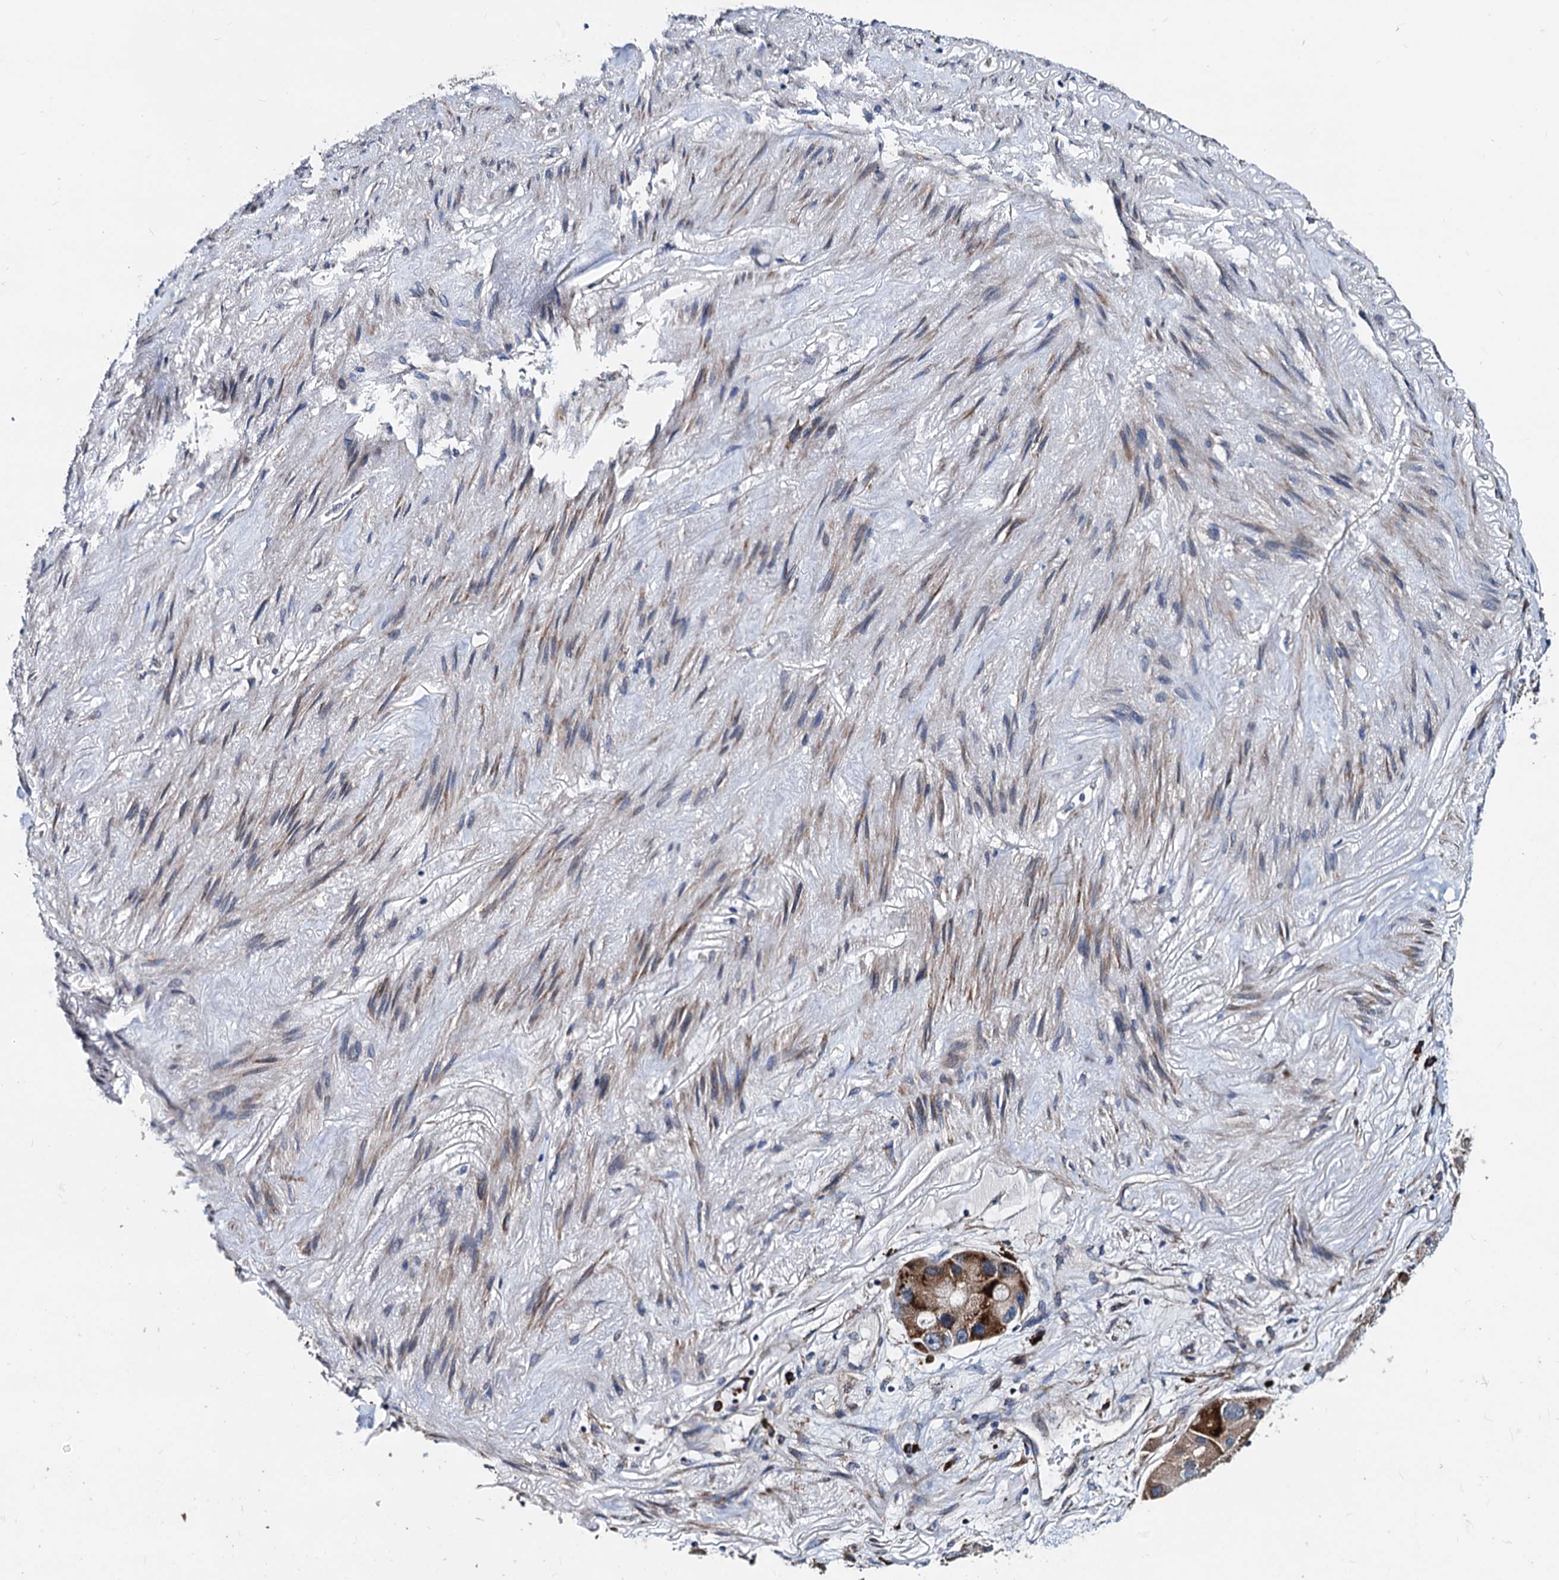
{"staining": {"intensity": "moderate", "quantity": "25%-75%", "location": "cytoplasmic/membranous"}, "tissue": "lung cancer", "cell_type": "Tumor cells", "image_type": "cancer", "snomed": [{"axis": "morphology", "description": "Adenocarcinoma, NOS"}, {"axis": "topography", "description": "Lung"}], "caption": "Adenocarcinoma (lung) tissue exhibits moderate cytoplasmic/membranous staining in approximately 25%-75% of tumor cells Using DAB (3,3'-diaminobenzidine) (brown) and hematoxylin (blue) stains, captured at high magnification using brightfield microscopy.", "gene": "AKAP11", "patient": {"sex": "female", "age": 54}}